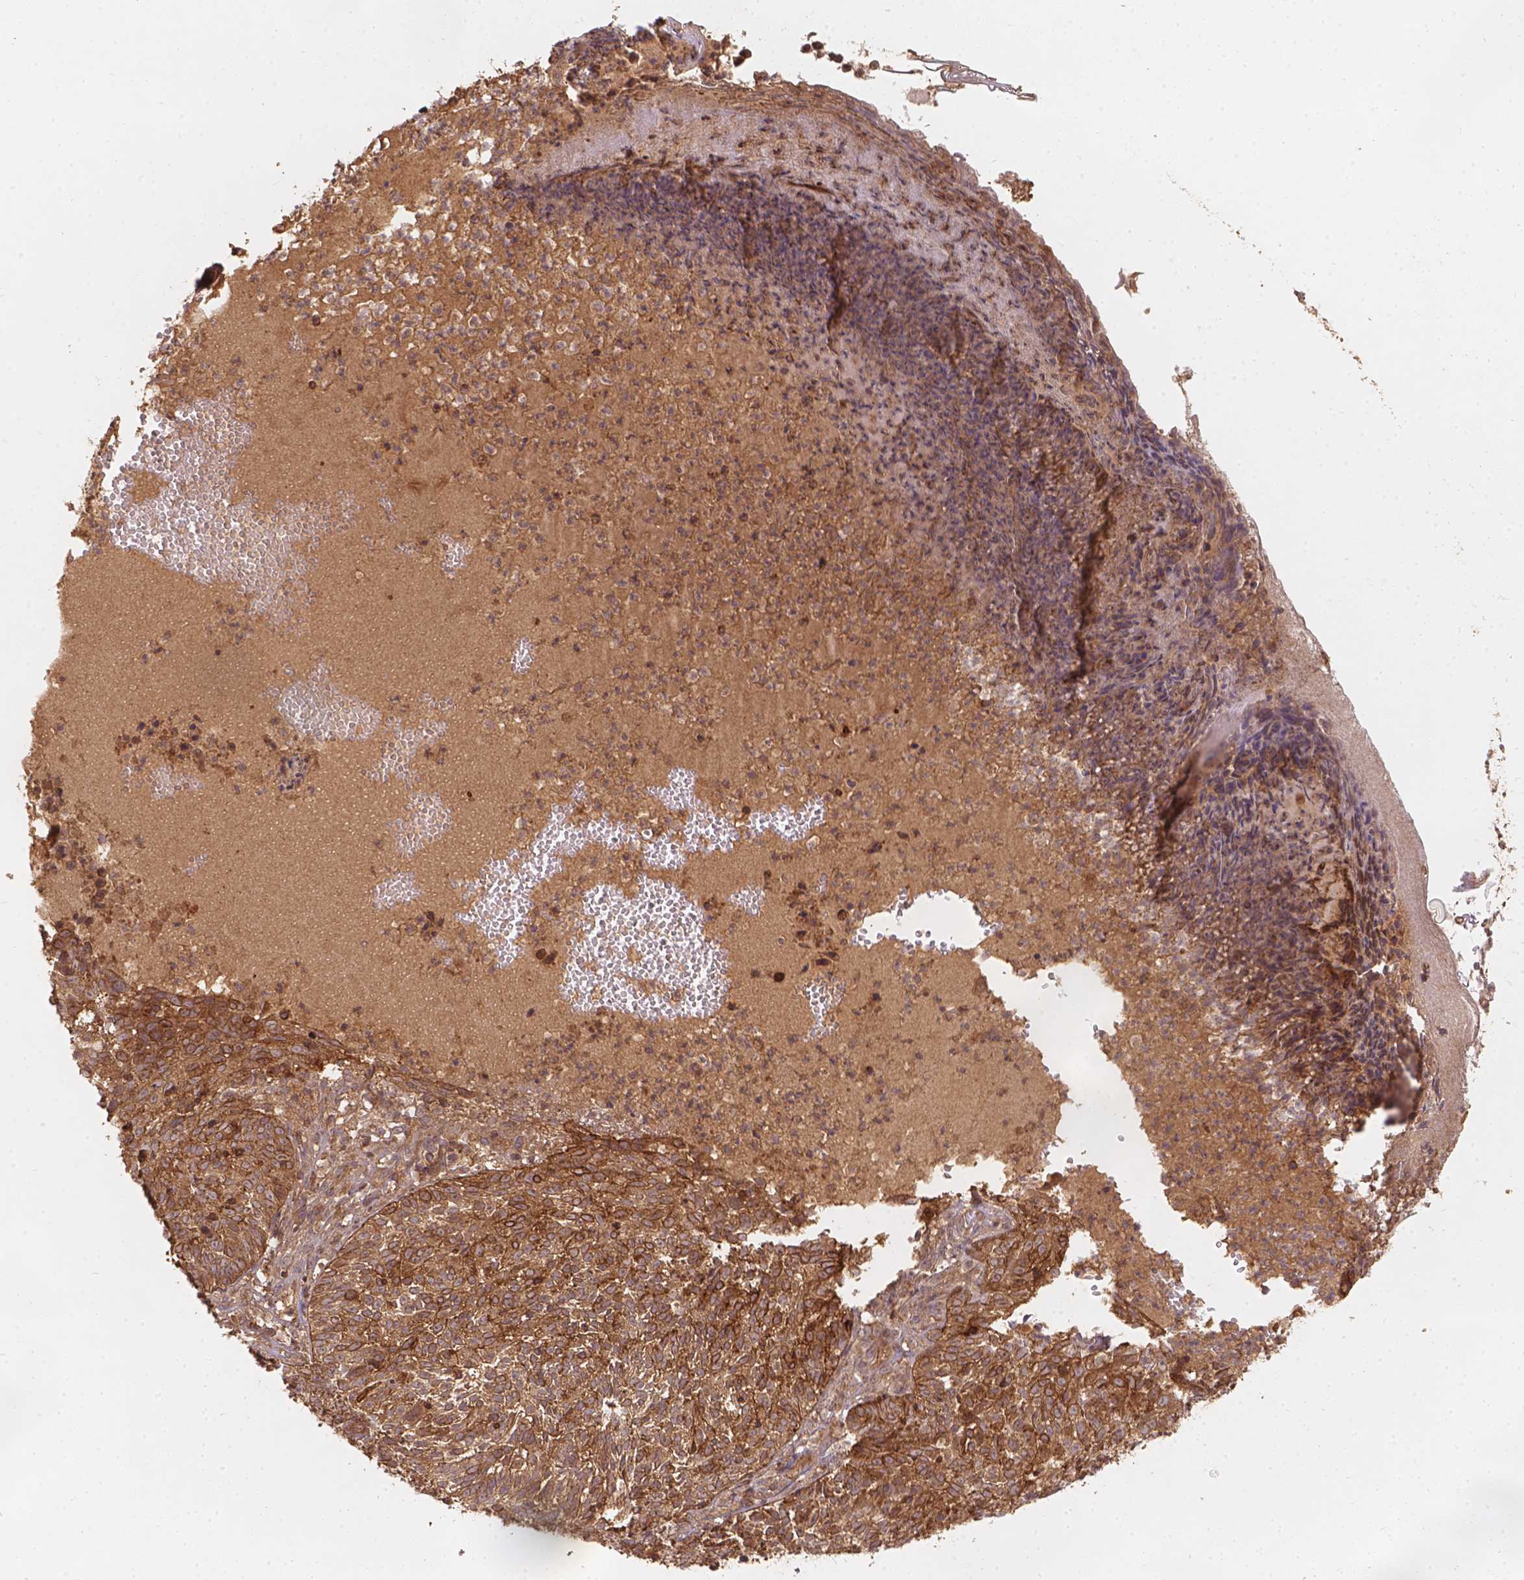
{"staining": {"intensity": "moderate", "quantity": ">75%", "location": "cytoplasmic/membranous"}, "tissue": "skin cancer", "cell_type": "Tumor cells", "image_type": "cancer", "snomed": [{"axis": "morphology", "description": "Basal cell carcinoma"}, {"axis": "topography", "description": "Skin"}], "caption": "The histopathology image displays immunohistochemical staining of skin cancer. There is moderate cytoplasmic/membranous positivity is appreciated in about >75% of tumor cells.", "gene": "XPR1", "patient": {"sex": "male", "age": 90}}